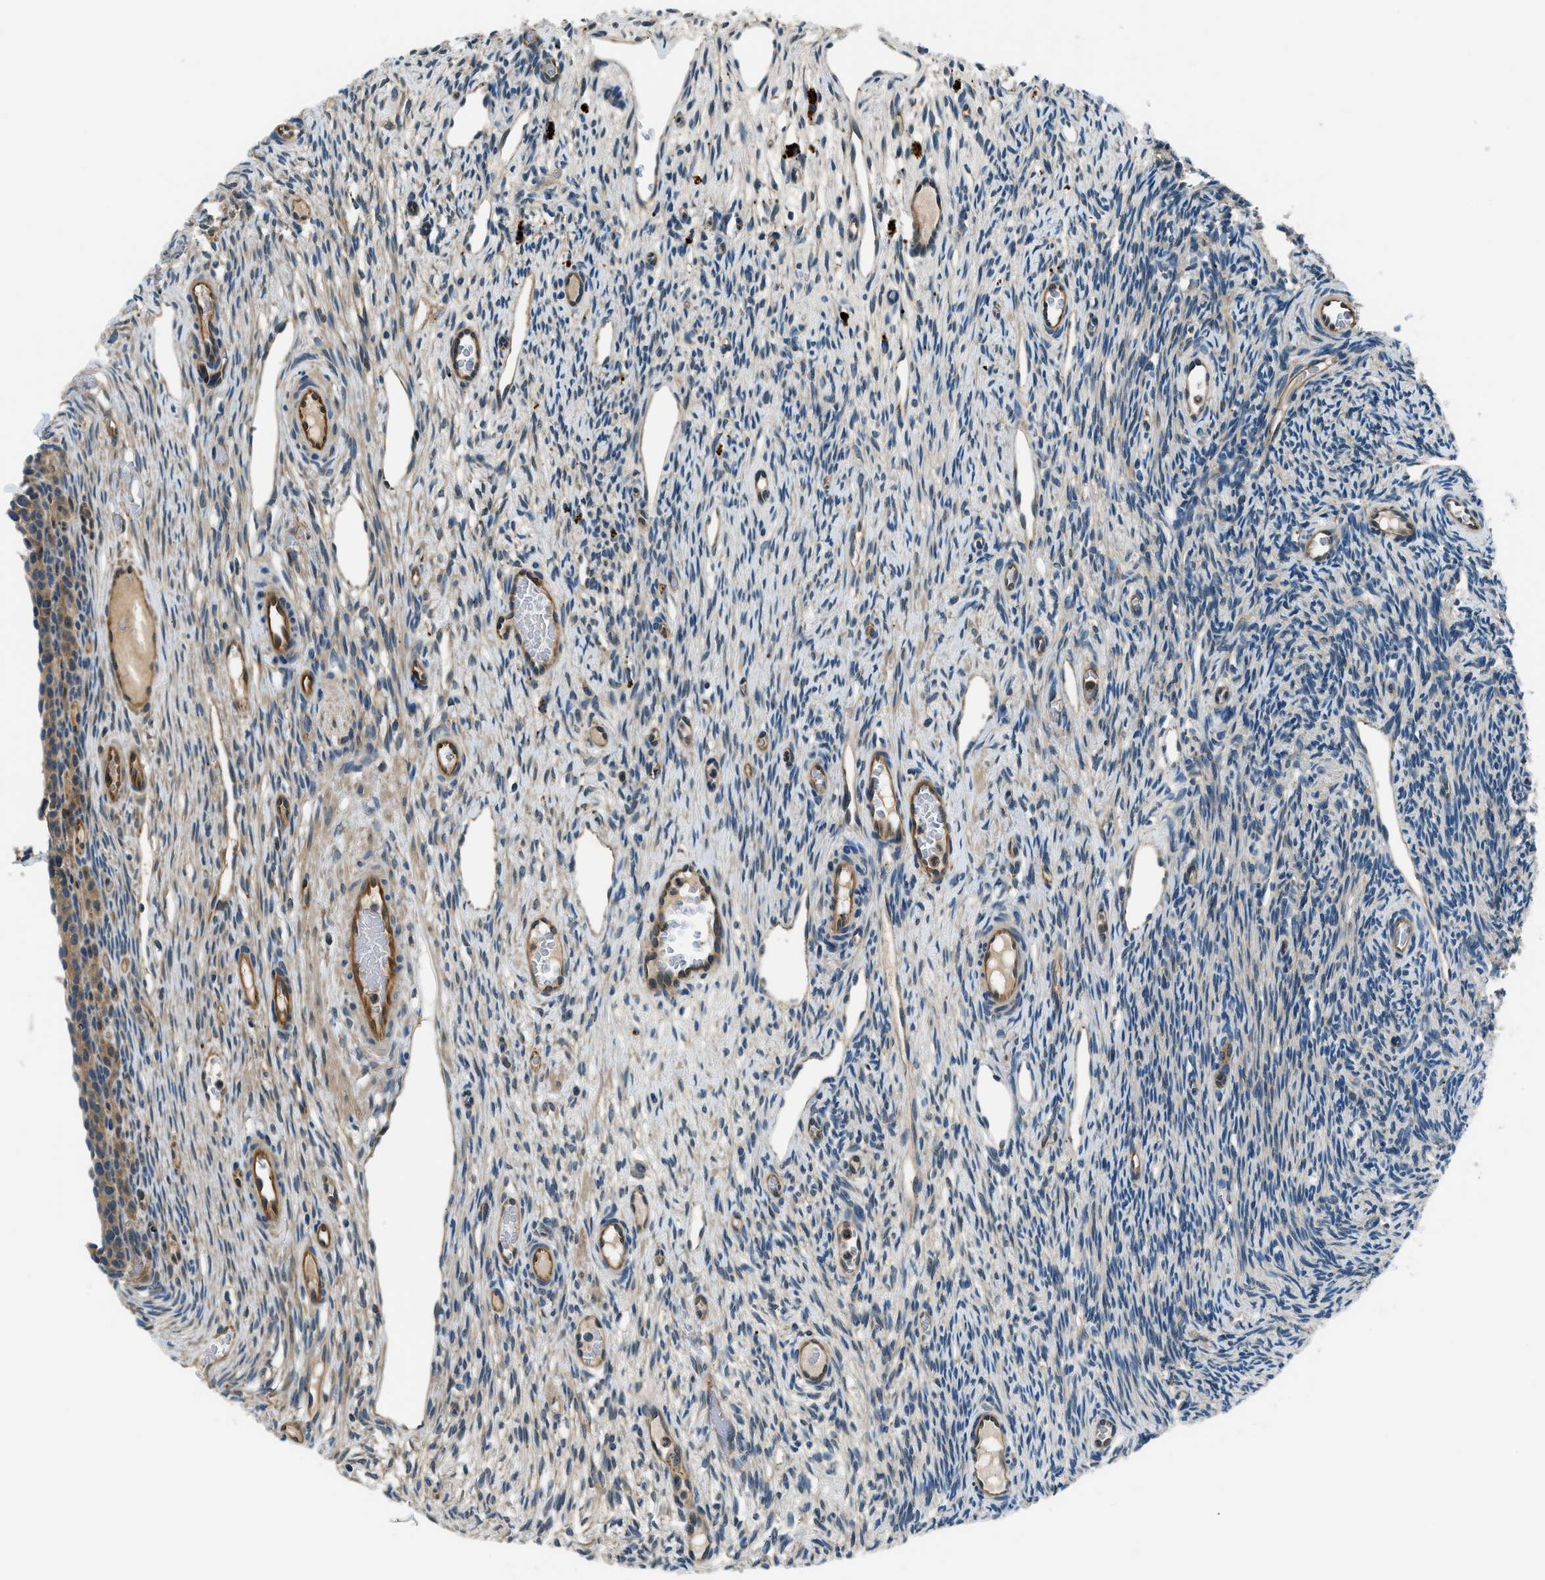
{"staining": {"intensity": "moderate", "quantity": ">75%", "location": "cytoplasmic/membranous"}, "tissue": "ovary", "cell_type": "Follicle cells", "image_type": "normal", "snomed": [{"axis": "morphology", "description": "Normal tissue, NOS"}, {"axis": "topography", "description": "Ovary"}], "caption": "IHC photomicrograph of unremarkable ovary stained for a protein (brown), which exhibits medium levels of moderate cytoplasmic/membranous staining in approximately >75% of follicle cells.", "gene": "SLC19A2", "patient": {"sex": "female", "age": 33}}